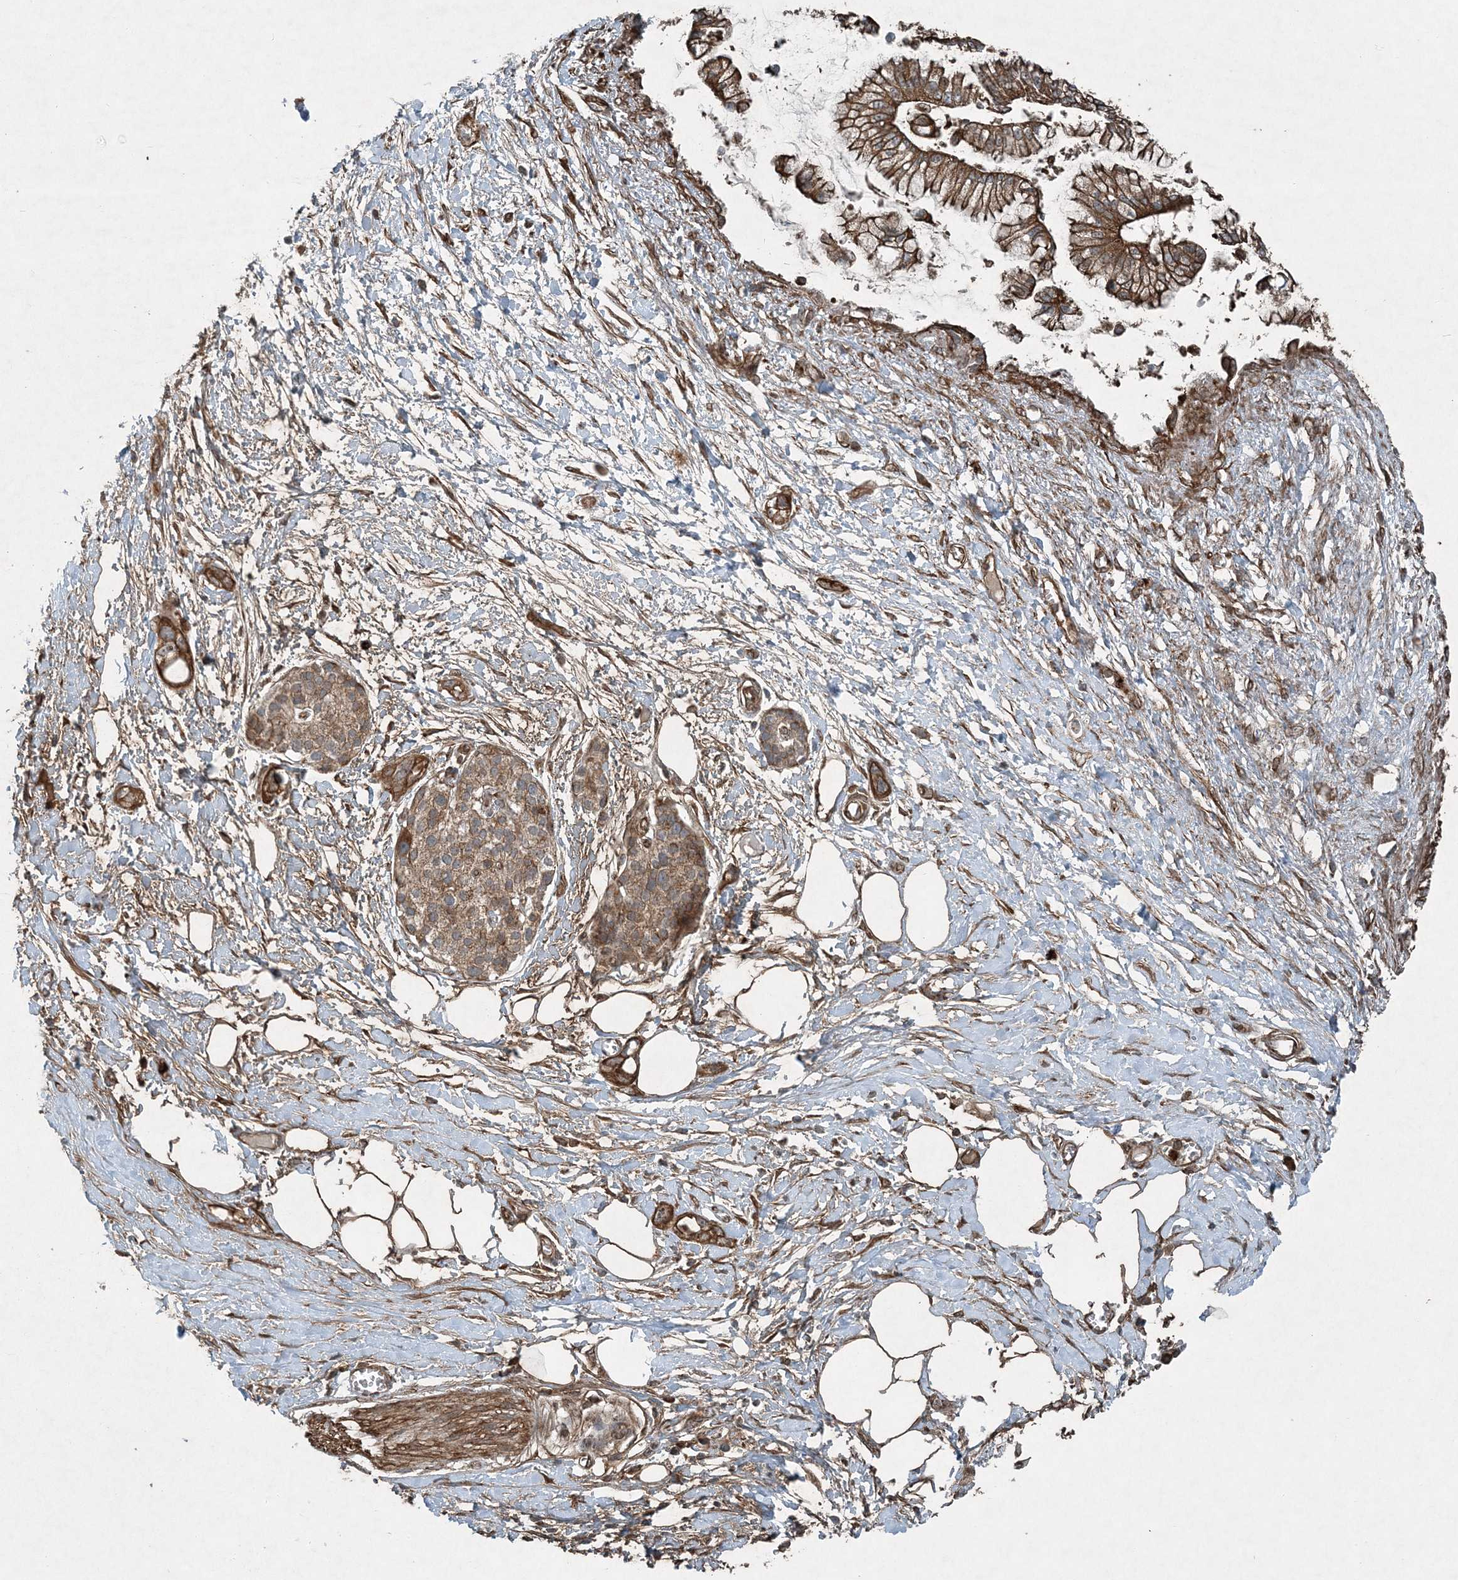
{"staining": {"intensity": "strong", "quantity": ">75%", "location": "cytoplasmic/membranous"}, "tissue": "pancreatic cancer", "cell_type": "Tumor cells", "image_type": "cancer", "snomed": [{"axis": "morphology", "description": "Adenocarcinoma, NOS"}, {"axis": "topography", "description": "Pancreas"}], "caption": "The image exhibits immunohistochemical staining of pancreatic cancer. There is strong cytoplasmic/membranous expression is present in approximately >75% of tumor cells.", "gene": "COPS7B", "patient": {"sex": "male", "age": 68}}